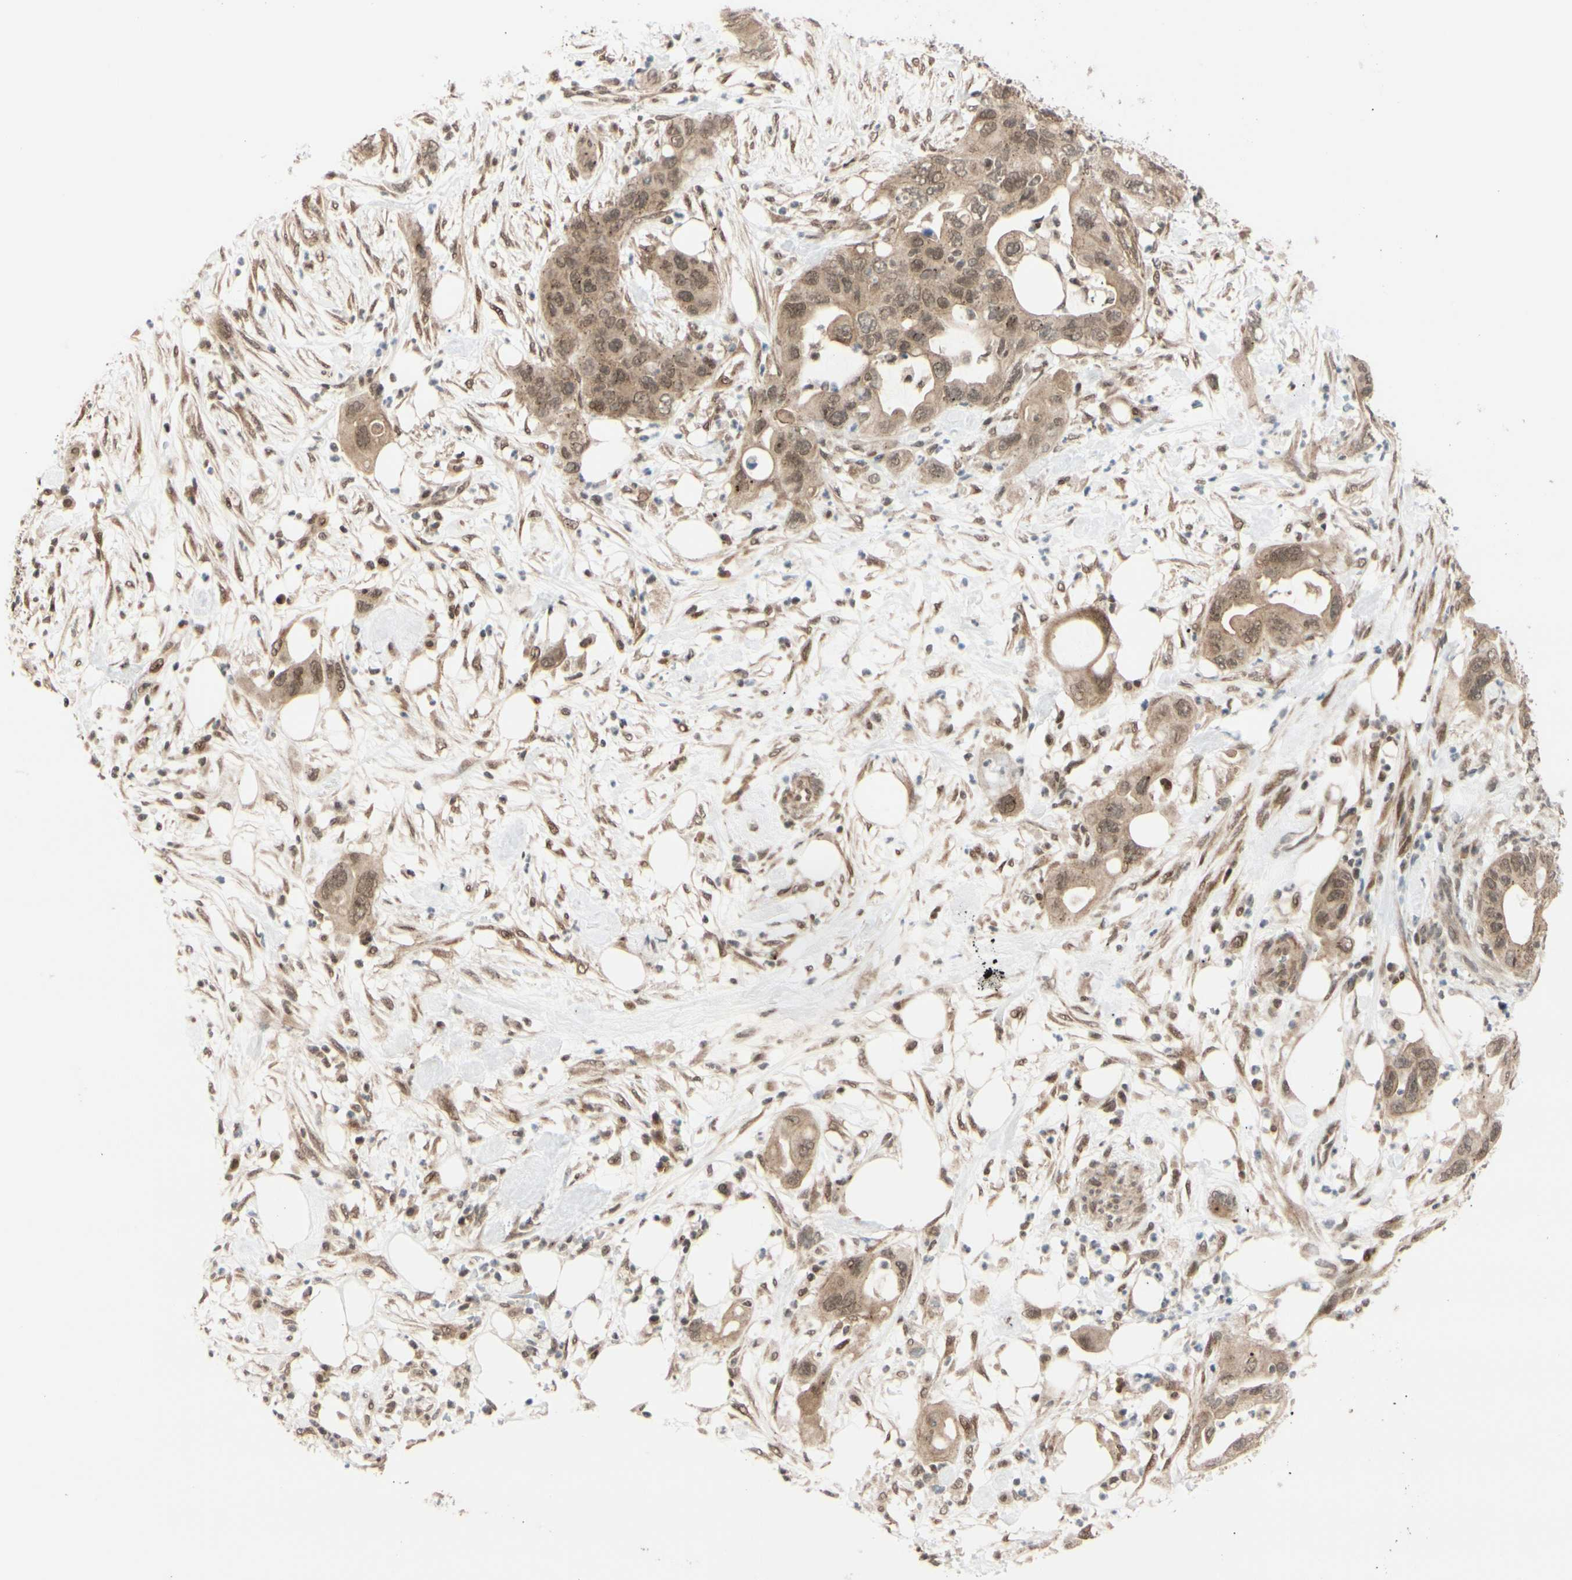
{"staining": {"intensity": "moderate", "quantity": ">75%", "location": "cytoplasmic/membranous,nuclear"}, "tissue": "pancreatic cancer", "cell_type": "Tumor cells", "image_type": "cancer", "snomed": [{"axis": "morphology", "description": "Adenocarcinoma, NOS"}, {"axis": "topography", "description": "Pancreas"}], "caption": "Protein staining of pancreatic cancer tissue reveals moderate cytoplasmic/membranous and nuclear staining in approximately >75% of tumor cells. Ihc stains the protein of interest in brown and the nuclei are stained blue.", "gene": "BRMS1", "patient": {"sex": "female", "age": 71}}